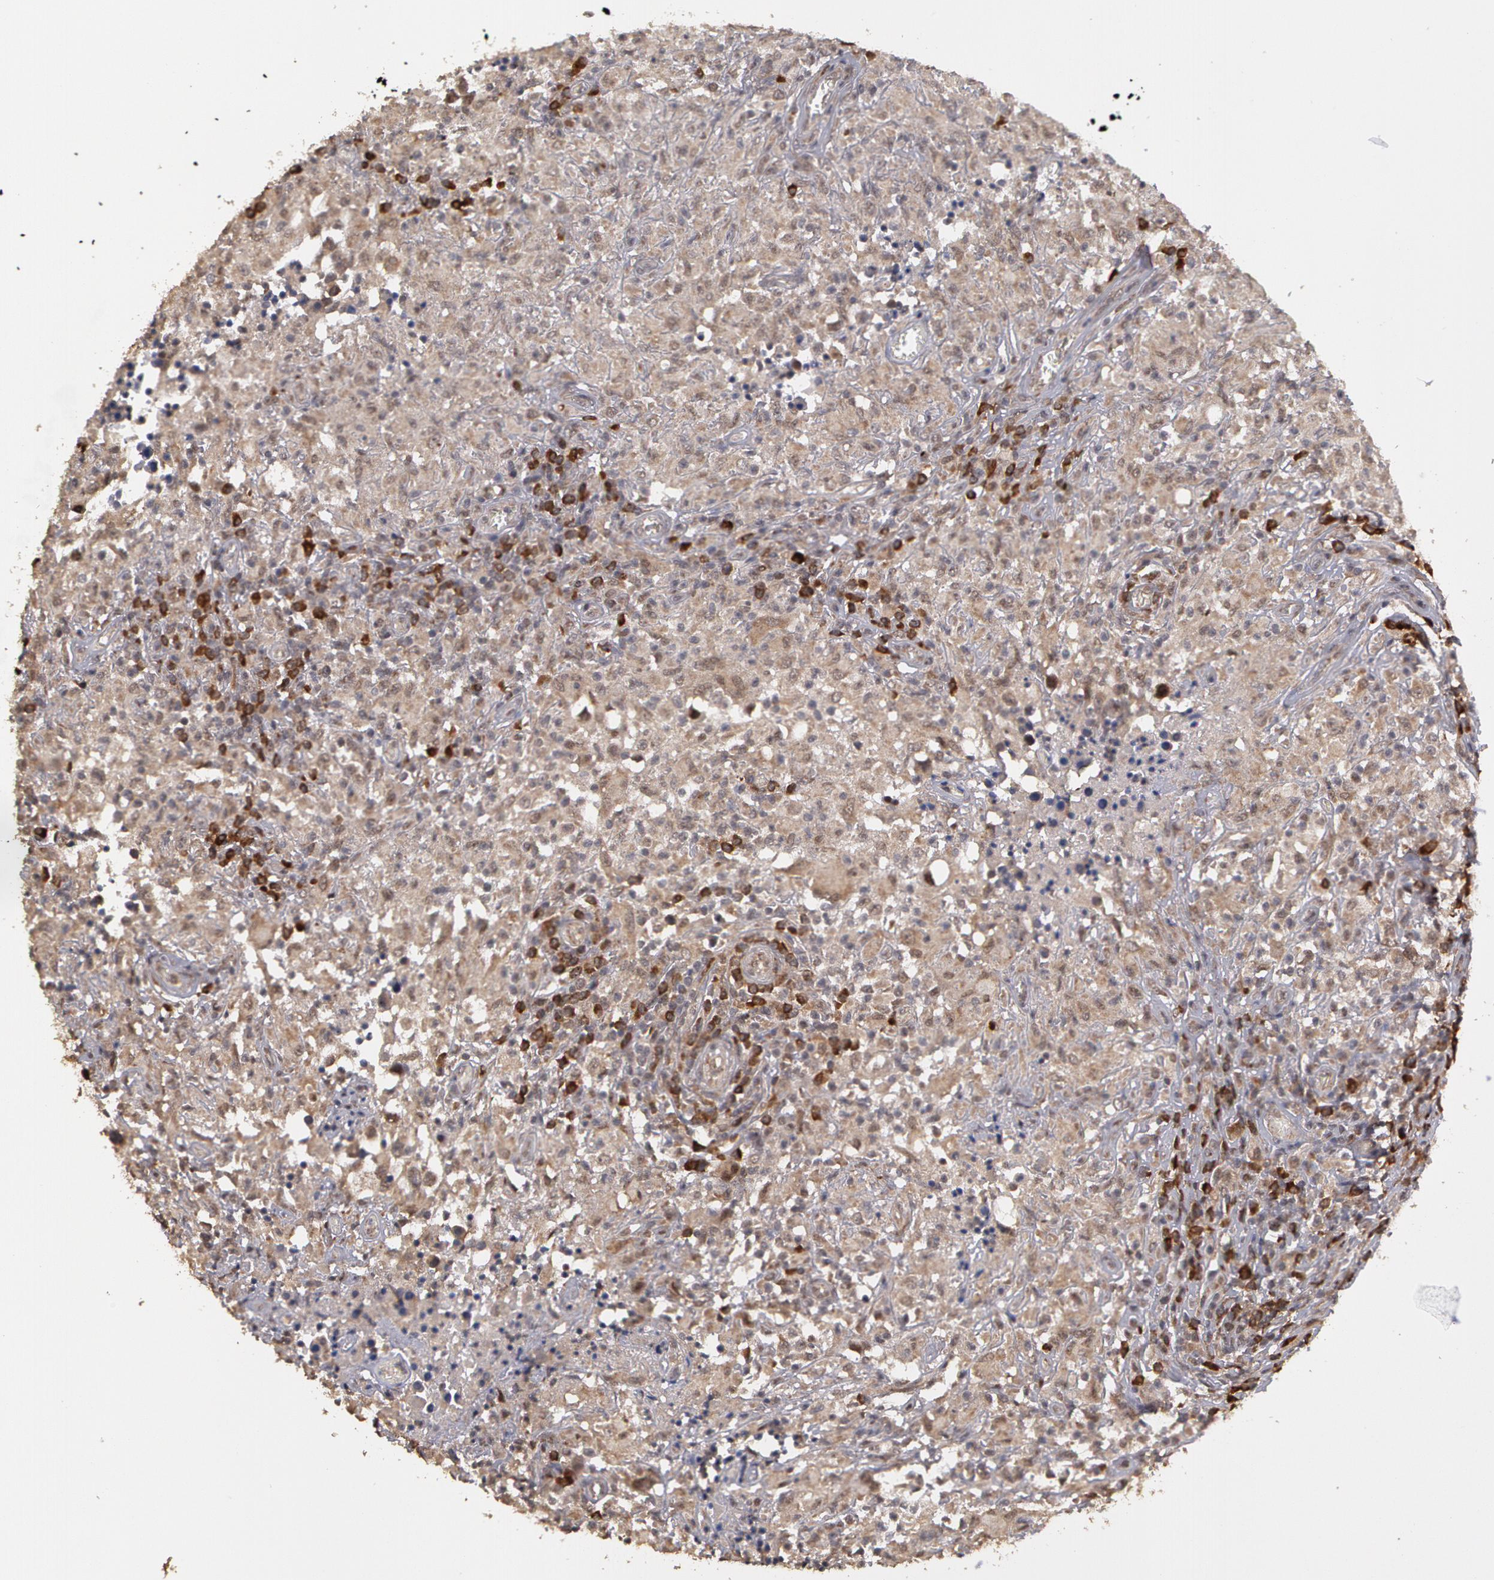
{"staining": {"intensity": "moderate", "quantity": ">75%", "location": "cytoplasmic/membranous"}, "tissue": "testis cancer", "cell_type": "Tumor cells", "image_type": "cancer", "snomed": [{"axis": "morphology", "description": "Seminoma, NOS"}, {"axis": "topography", "description": "Testis"}], "caption": "Immunohistochemical staining of human seminoma (testis) displays medium levels of moderate cytoplasmic/membranous protein expression in approximately >75% of tumor cells. Ihc stains the protein of interest in brown and the nuclei are stained blue.", "gene": "GLIS1", "patient": {"sex": "male", "age": 34}}